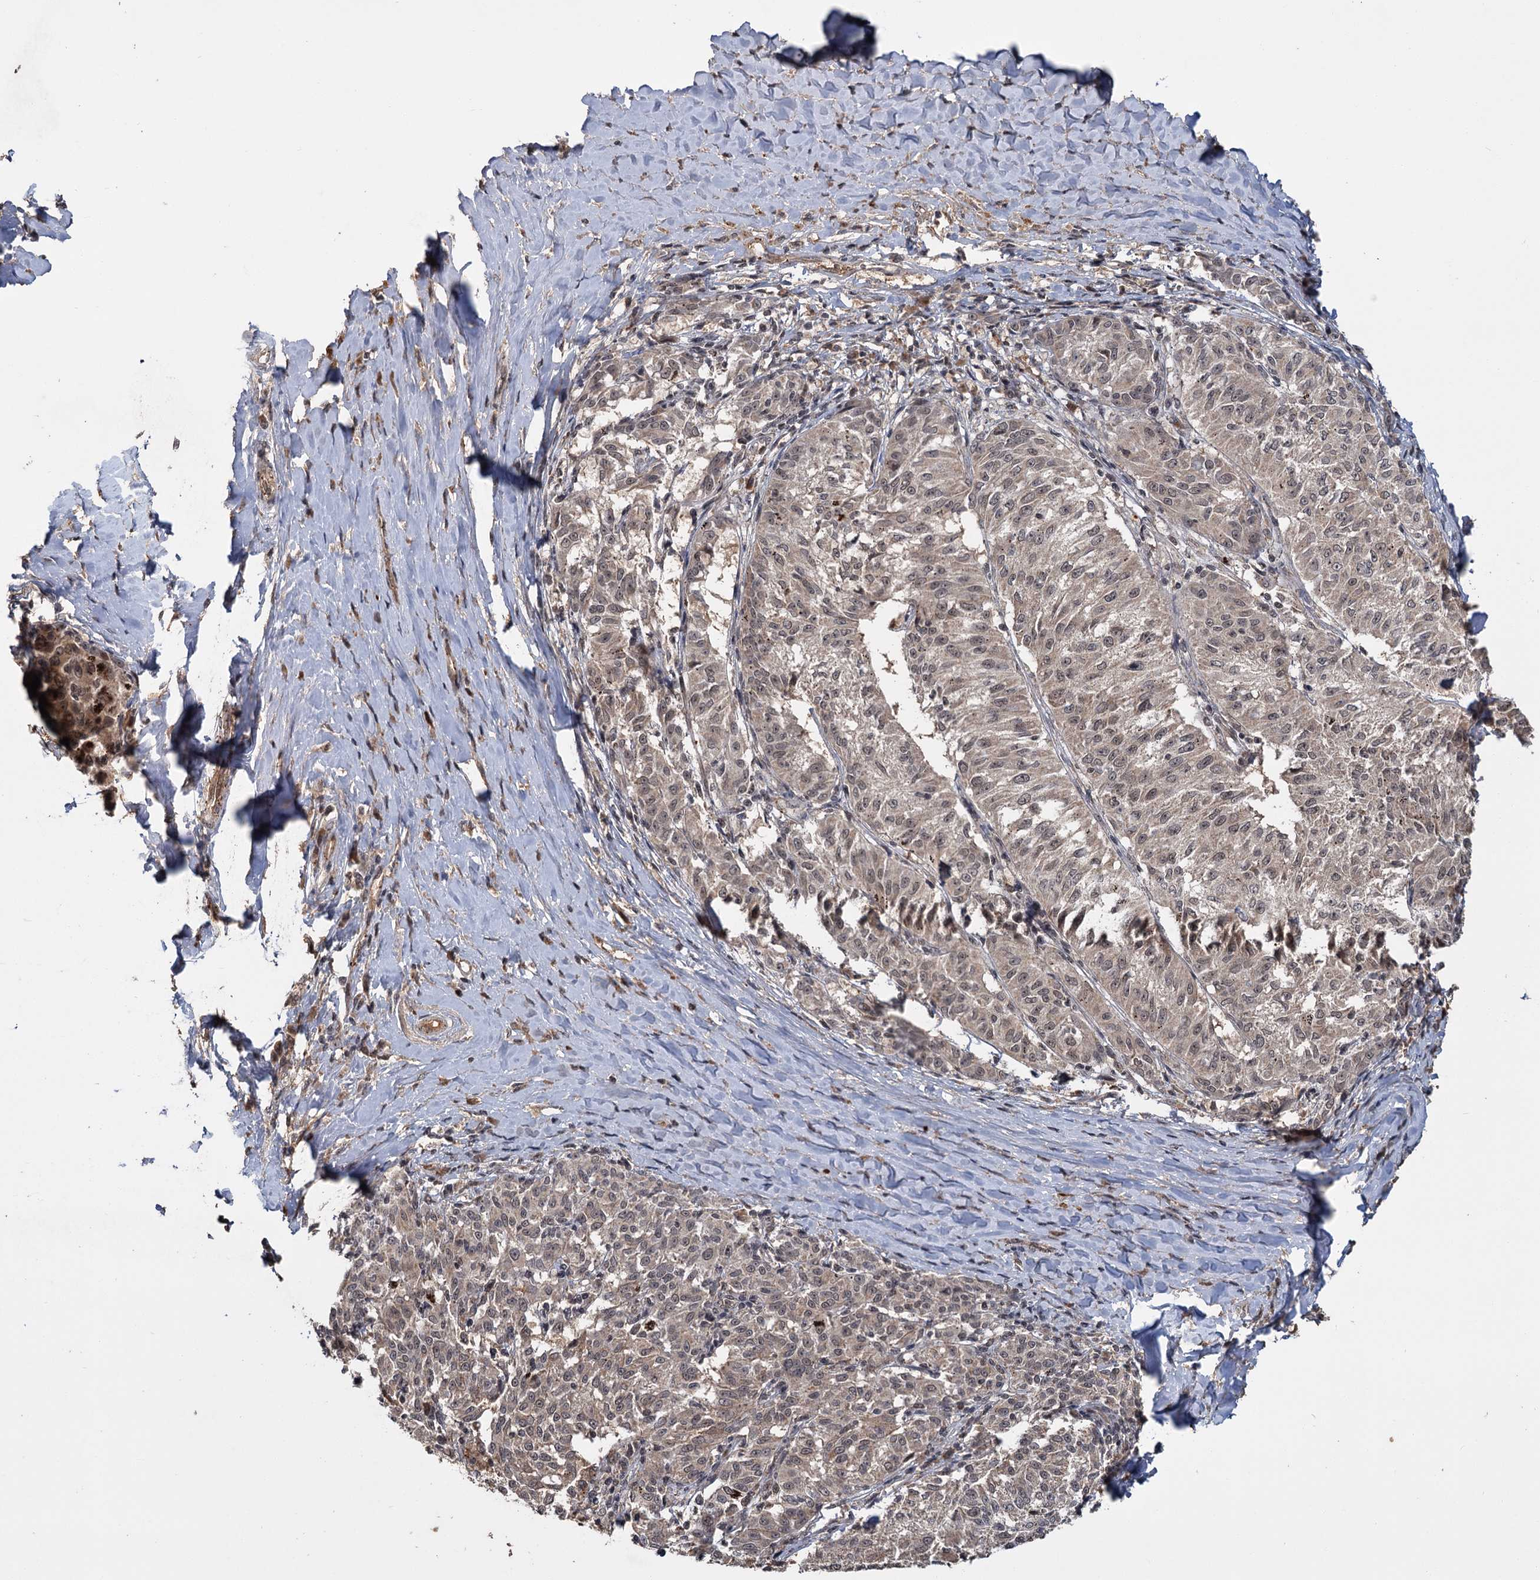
{"staining": {"intensity": "weak", "quantity": ">75%", "location": "cytoplasmic/membranous,nuclear"}, "tissue": "melanoma", "cell_type": "Tumor cells", "image_type": "cancer", "snomed": [{"axis": "morphology", "description": "Malignant melanoma, NOS"}, {"axis": "topography", "description": "Skin"}], "caption": "Weak cytoplasmic/membranous and nuclear expression for a protein is identified in approximately >75% of tumor cells of malignant melanoma using immunohistochemistry.", "gene": "KANSL2", "patient": {"sex": "female", "age": 72}}